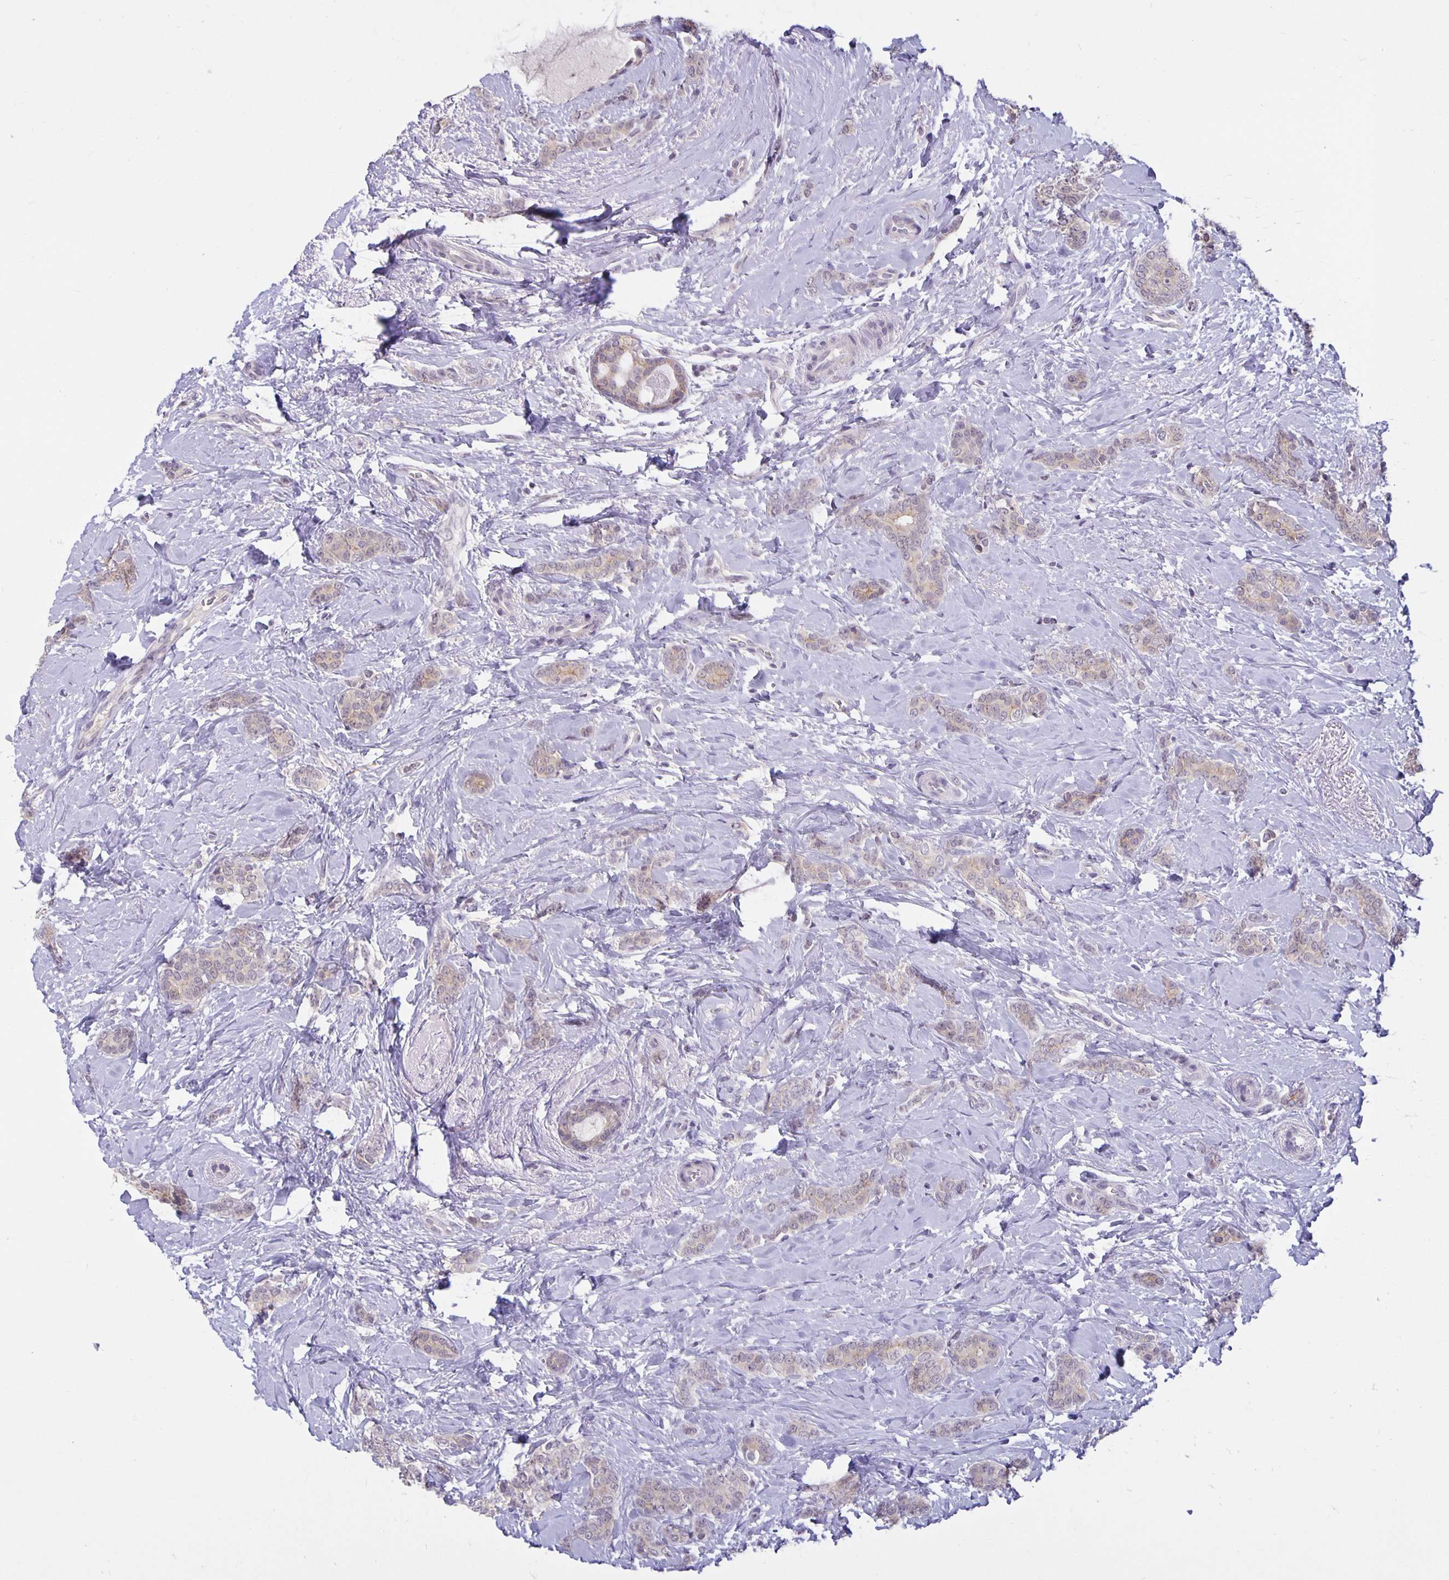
{"staining": {"intensity": "negative", "quantity": "none", "location": "none"}, "tissue": "breast cancer", "cell_type": "Tumor cells", "image_type": "cancer", "snomed": [{"axis": "morphology", "description": "Normal tissue, NOS"}, {"axis": "morphology", "description": "Duct carcinoma"}, {"axis": "topography", "description": "Breast"}], "caption": "DAB (3,3'-diaminobenzidine) immunohistochemical staining of human breast cancer shows no significant positivity in tumor cells. (IHC, brightfield microscopy, high magnification).", "gene": "ARVCF", "patient": {"sex": "female", "age": 77}}